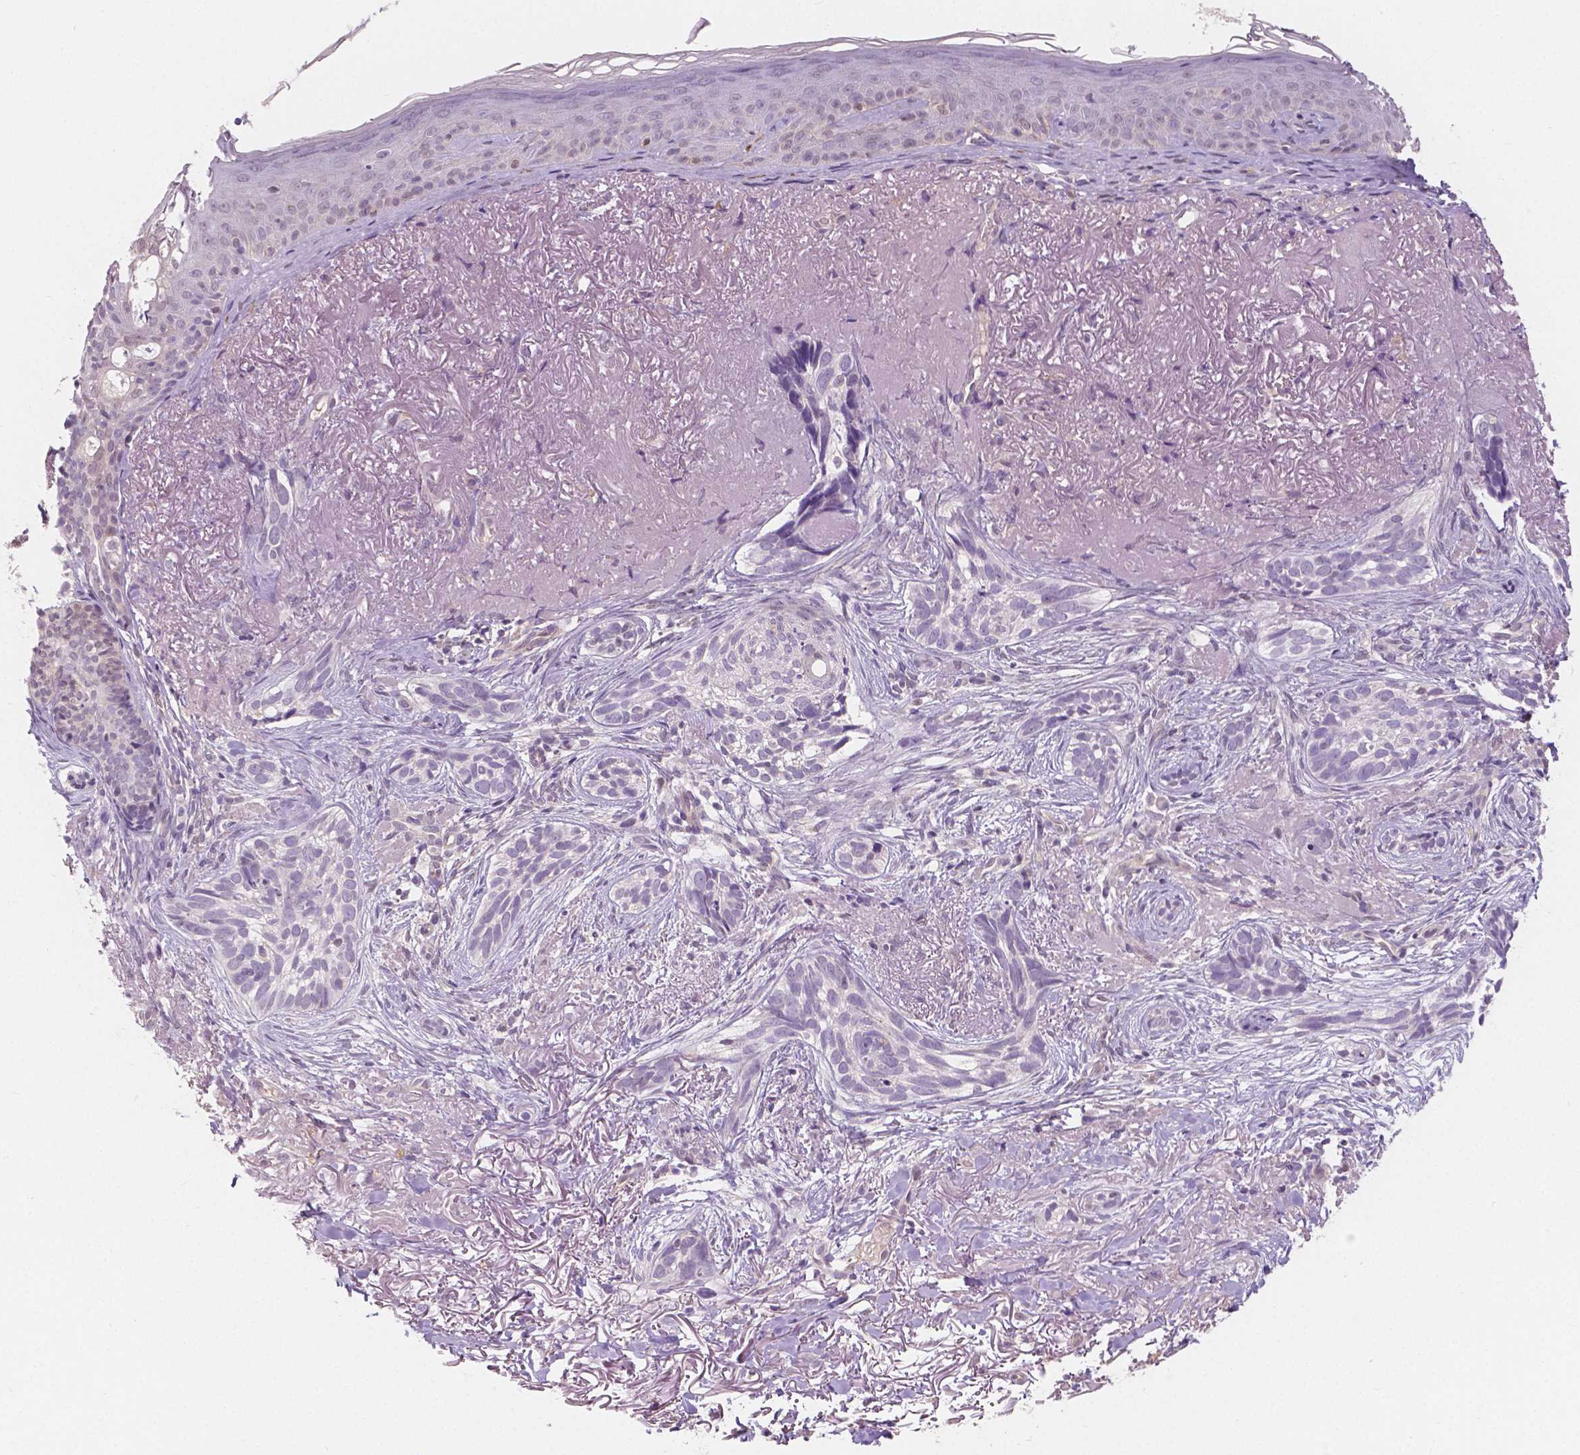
{"staining": {"intensity": "negative", "quantity": "none", "location": "none"}, "tissue": "skin cancer", "cell_type": "Tumor cells", "image_type": "cancer", "snomed": [{"axis": "morphology", "description": "Basal cell carcinoma"}, {"axis": "morphology", "description": "BCC, high aggressive"}, {"axis": "topography", "description": "Skin"}], "caption": "Immunohistochemistry micrograph of skin cancer stained for a protein (brown), which shows no expression in tumor cells.", "gene": "NAPRT", "patient": {"sex": "female", "age": 86}}